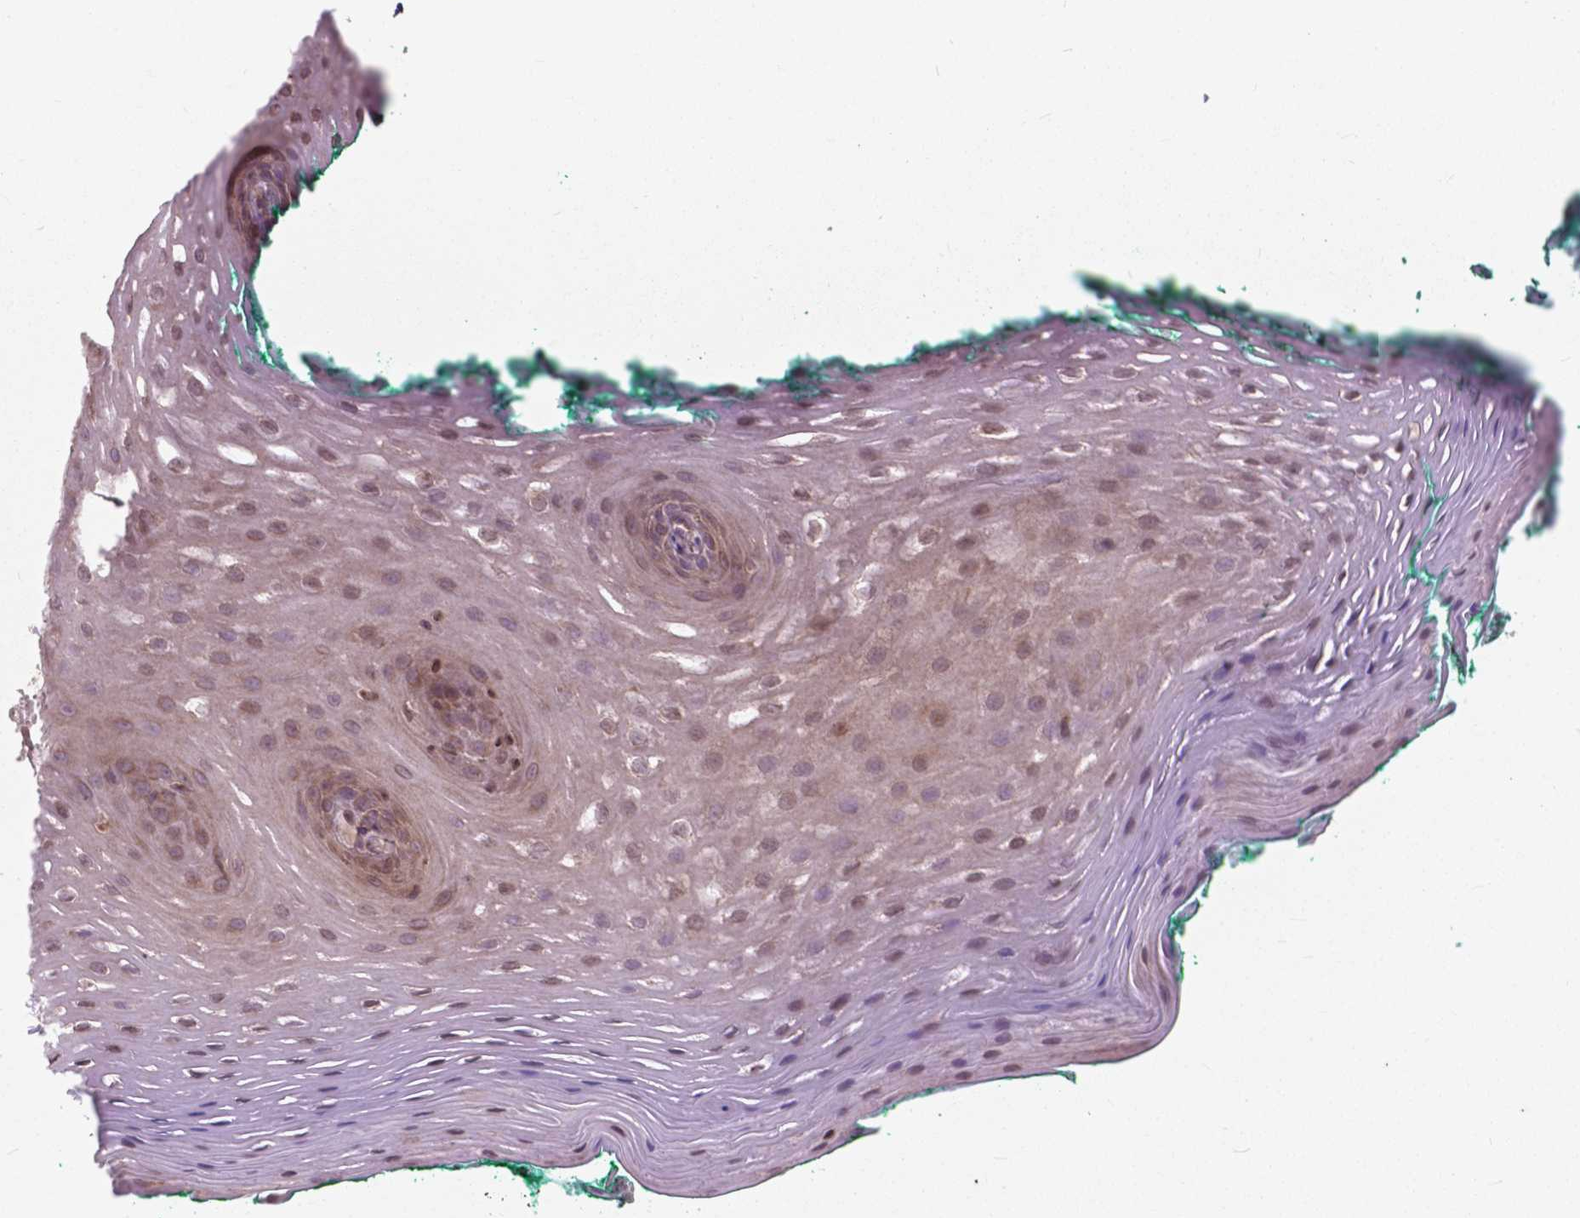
{"staining": {"intensity": "weak", "quantity": "25%-75%", "location": "cytoplasmic/membranous,nuclear"}, "tissue": "oral mucosa", "cell_type": "Squamous epithelial cells", "image_type": "normal", "snomed": [{"axis": "morphology", "description": "Normal tissue, NOS"}, {"axis": "morphology", "description": "Squamous cell carcinoma, NOS"}, {"axis": "topography", "description": "Oral tissue"}, {"axis": "topography", "description": "Head-Neck"}], "caption": "Oral mucosa stained with DAB IHC displays low levels of weak cytoplasmic/membranous,nuclear positivity in about 25%-75% of squamous epithelial cells. (DAB IHC with brightfield microscopy, high magnification).", "gene": "MRPL33", "patient": {"sex": "male", "age": 78}}